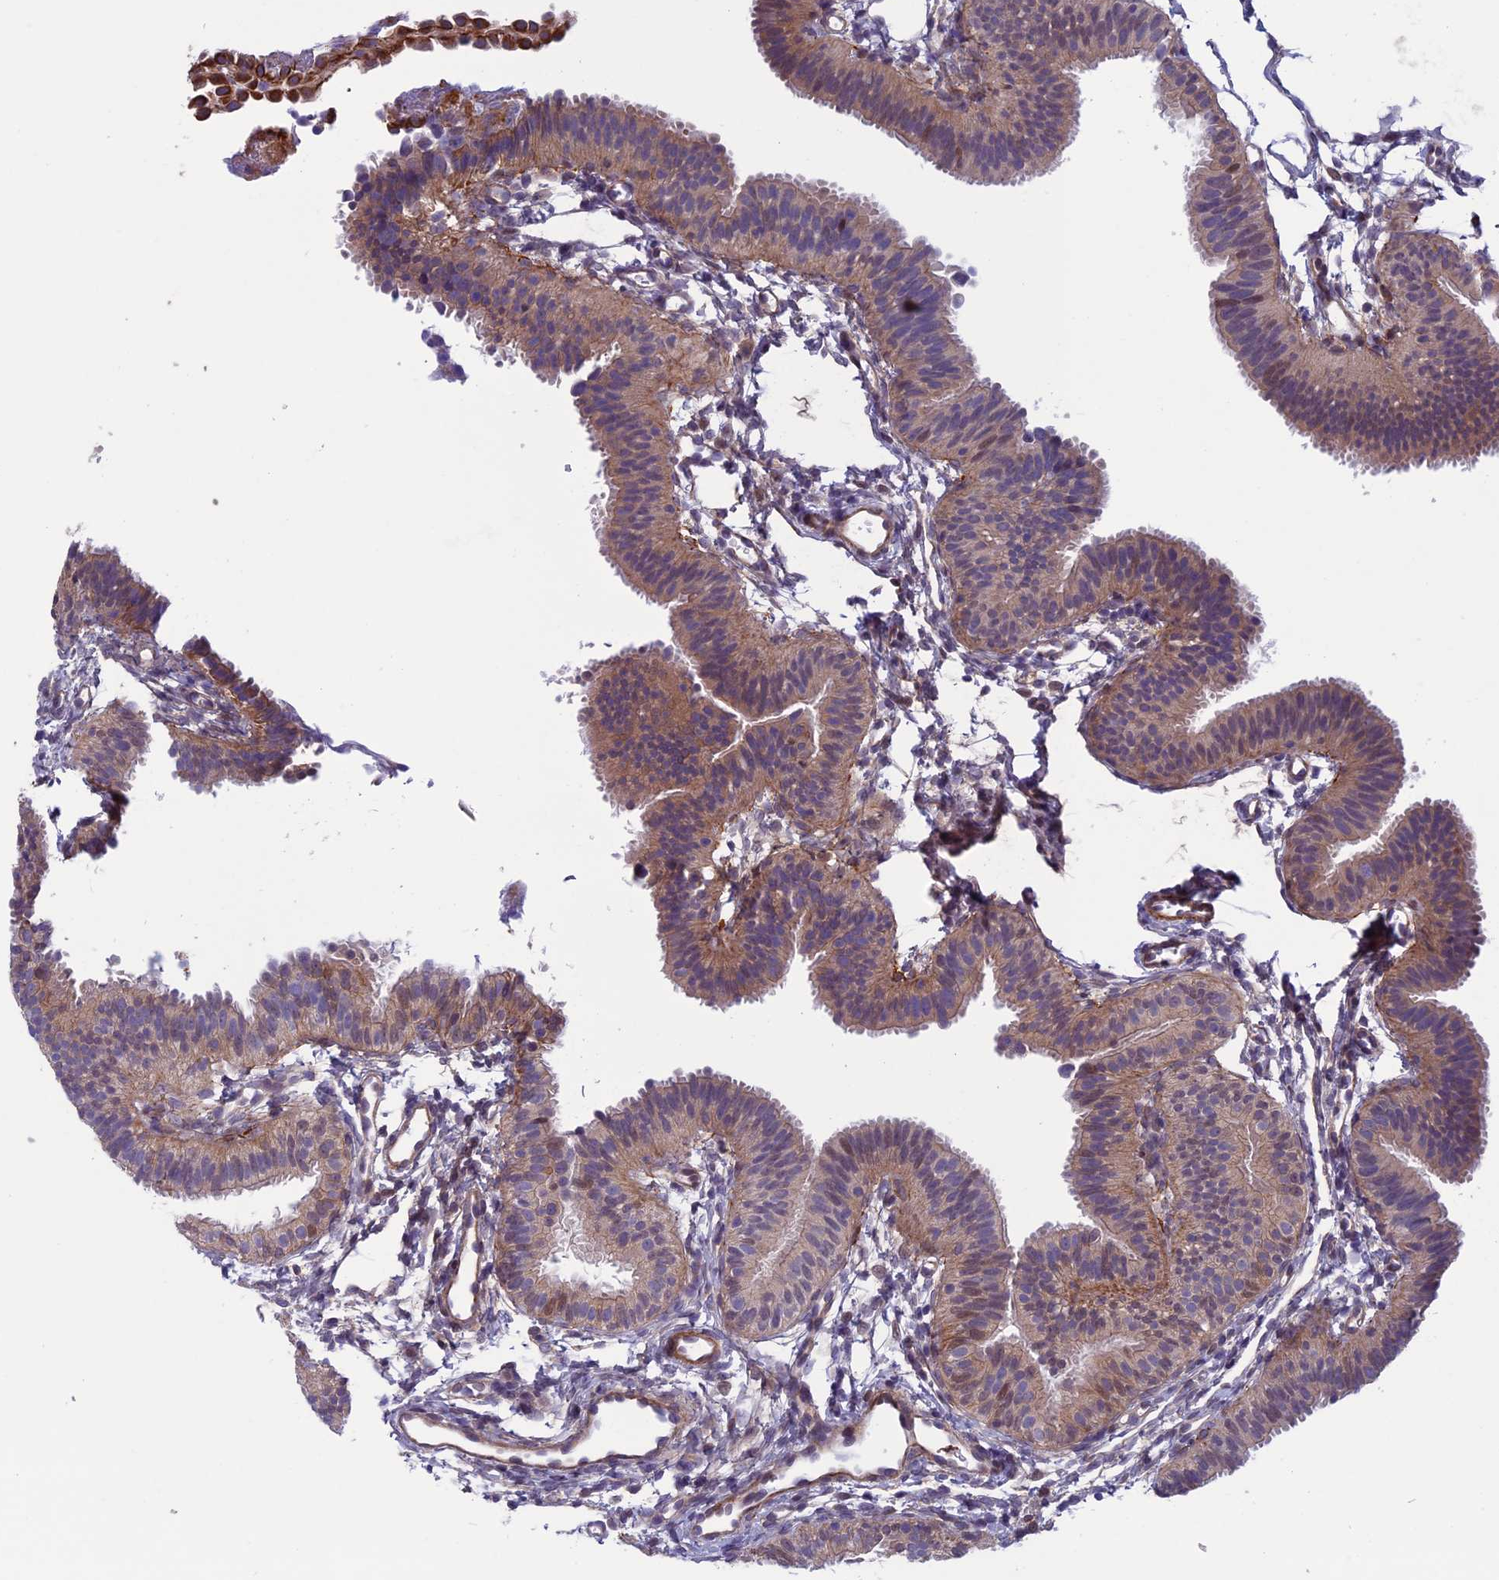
{"staining": {"intensity": "weak", "quantity": ">75%", "location": "cytoplasmic/membranous,nuclear"}, "tissue": "fallopian tube", "cell_type": "Glandular cells", "image_type": "normal", "snomed": [{"axis": "morphology", "description": "Normal tissue, NOS"}, {"axis": "topography", "description": "Fallopian tube"}], "caption": "About >75% of glandular cells in benign human fallopian tube show weak cytoplasmic/membranous,nuclear protein expression as visualized by brown immunohistochemical staining.", "gene": "FADS1", "patient": {"sex": "female", "age": 35}}